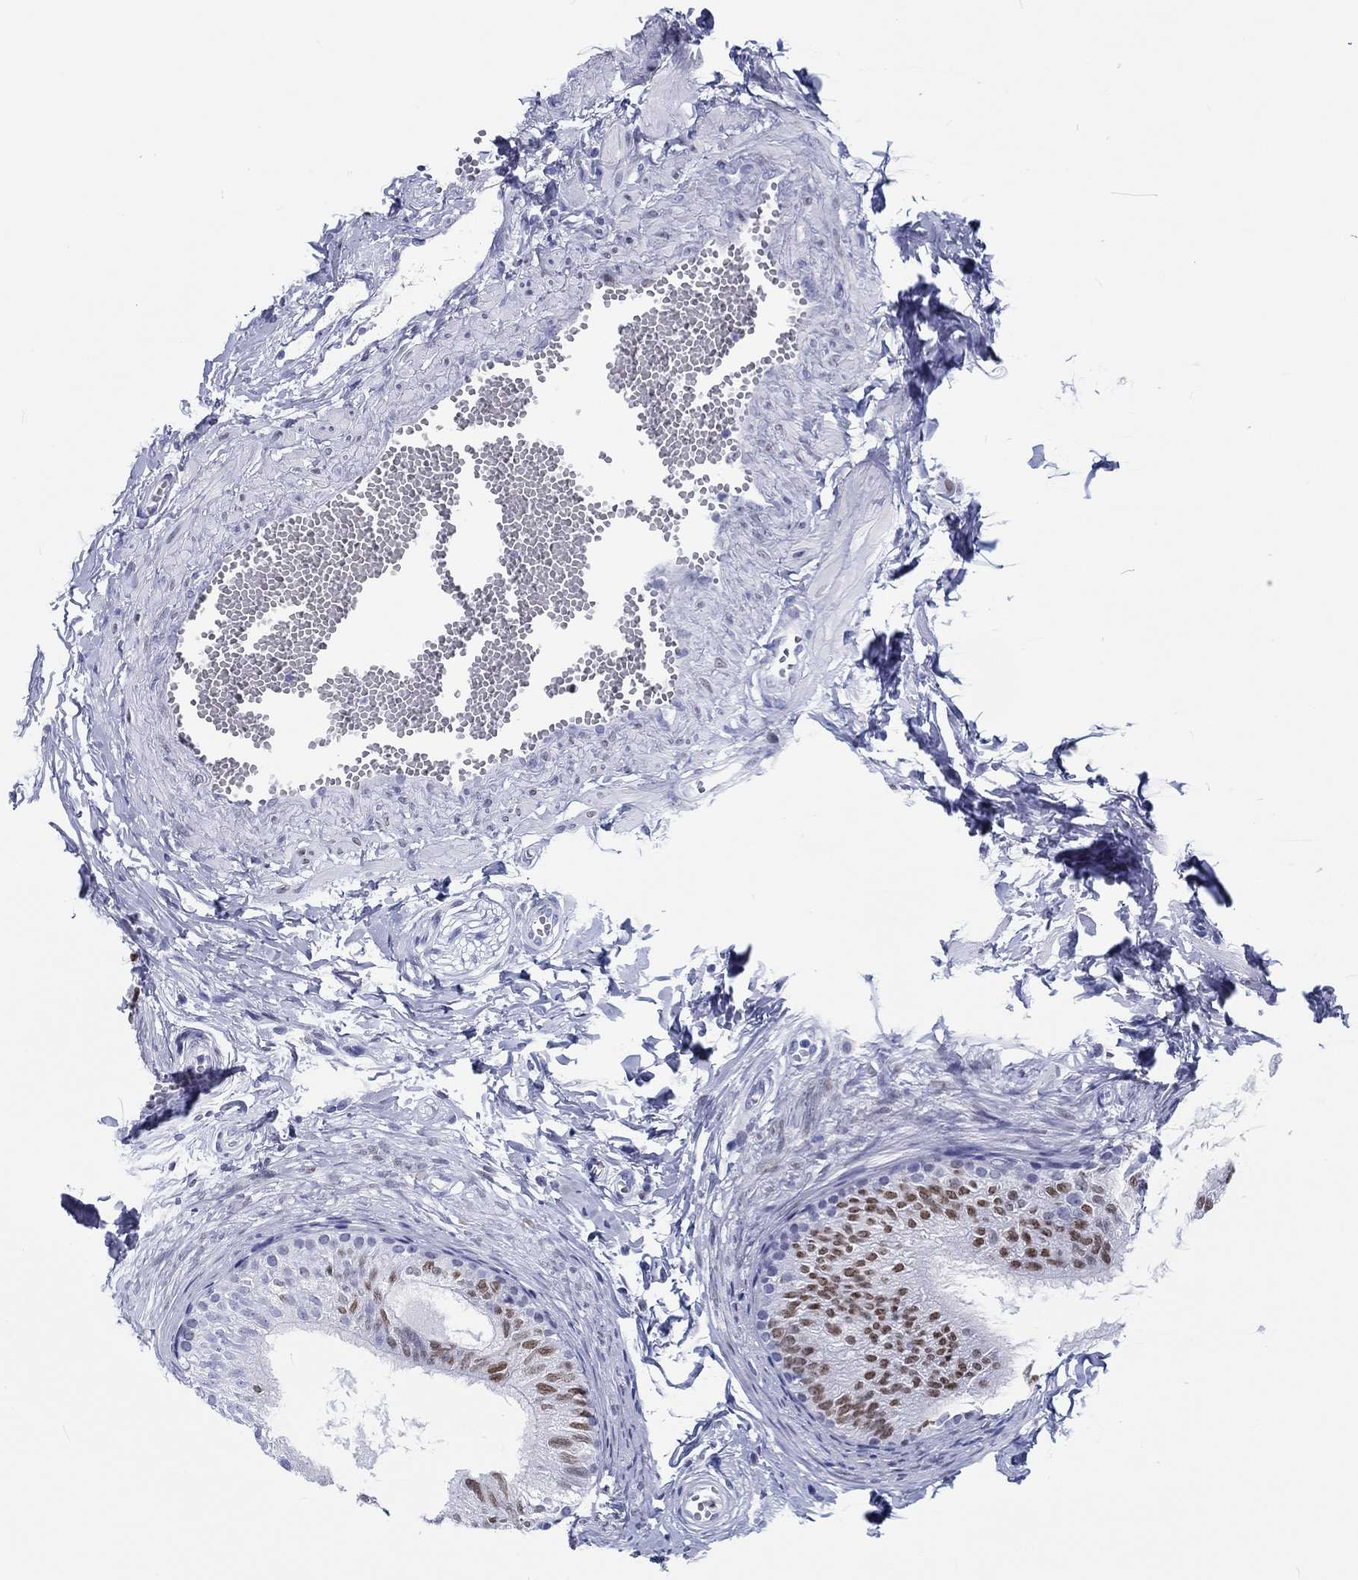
{"staining": {"intensity": "strong", "quantity": "<25%", "location": "nuclear"}, "tissue": "epididymis", "cell_type": "Glandular cells", "image_type": "normal", "snomed": [{"axis": "morphology", "description": "Normal tissue, NOS"}, {"axis": "topography", "description": "Epididymis"}], "caption": "This photomicrograph displays IHC staining of normal epididymis, with medium strong nuclear expression in about <25% of glandular cells.", "gene": "H1", "patient": {"sex": "male", "age": 22}}